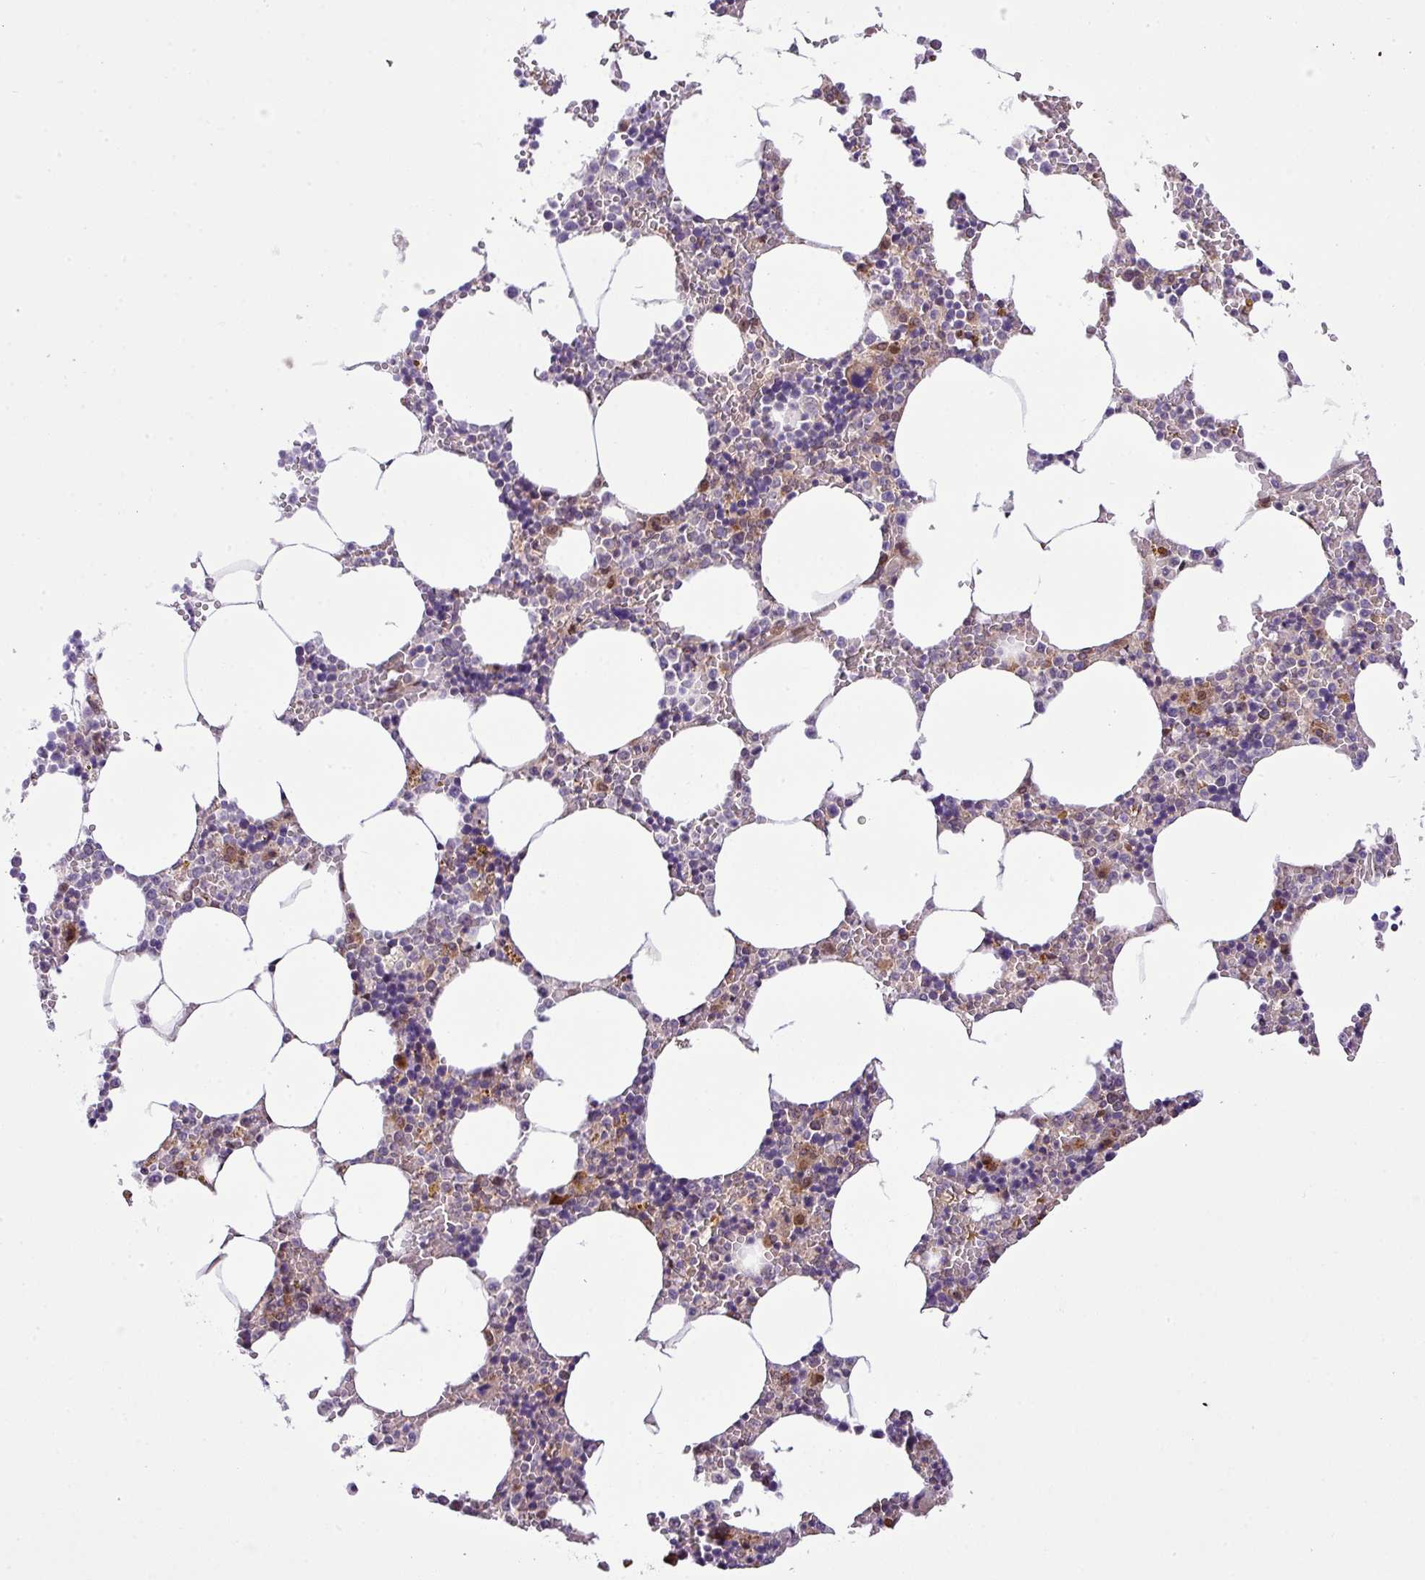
{"staining": {"intensity": "moderate", "quantity": "<25%", "location": "cytoplasmic/membranous"}, "tissue": "bone marrow", "cell_type": "Hematopoietic cells", "image_type": "normal", "snomed": [{"axis": "morphology", "description": "Normal tissue, NOS"}, {"axis": "topography", "description": "Bone marrow"}], "caption": "Bone marrow stained with immunohistochemistry (IHC) displays moderate cytoplasmic/membranous expression in about <25% of hematopoietic cells.", "gene": "B3GNT9", "patient": {"sex": "male", "age": 70}}